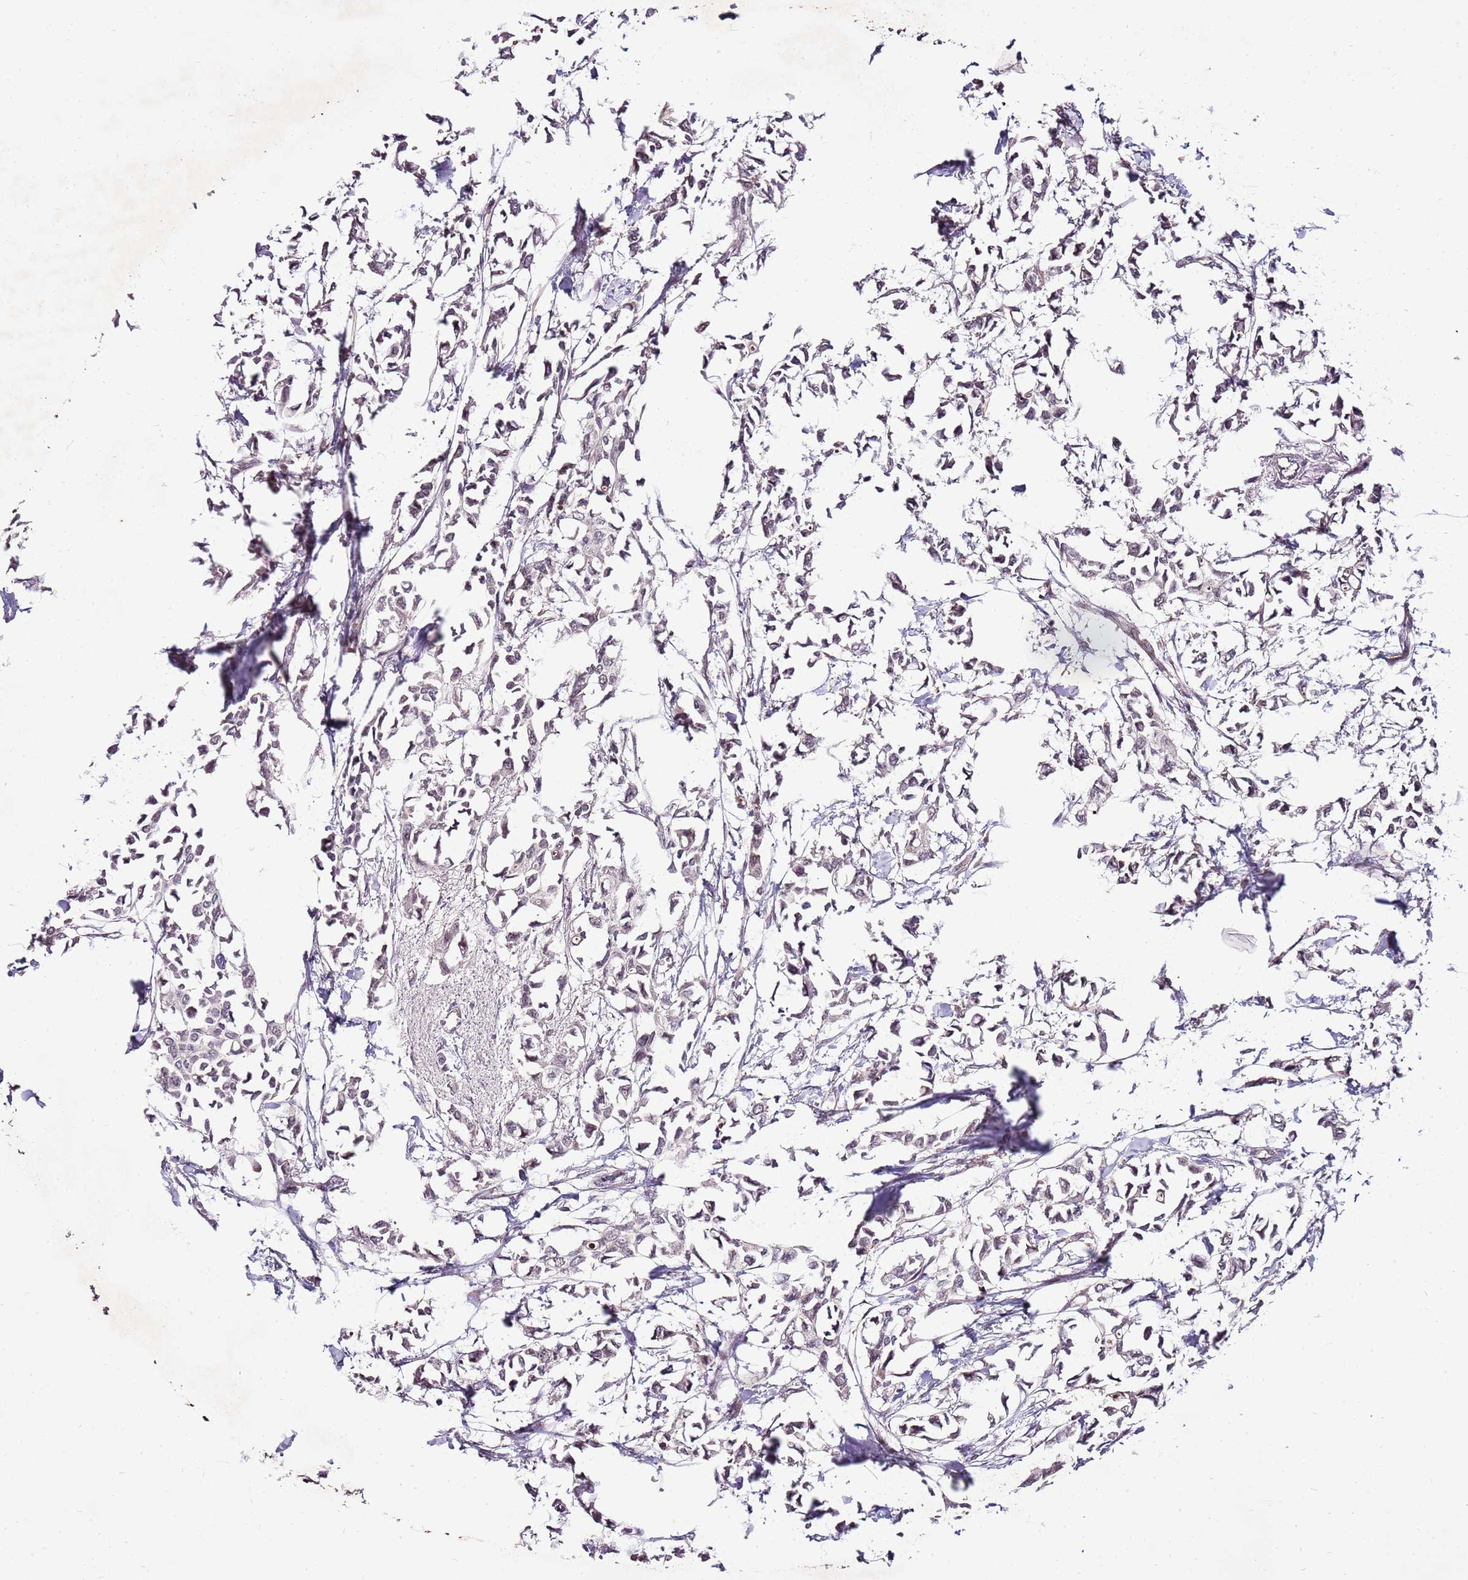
{"staining": {"intensity": "negative", "quantity": "none", "location": "none"}, "tissue": "breast cancer", "cell_type": "Tumor cells", "image_type": "cancer", "snomed": [{"axis": "morphology", "description": "Duct carcinoma"}, {"axis": "topography", "description": "Breast"}], "caption": "Tumor cells are negative for brown protein staining in breast cancer.", "gene": "FBXL22", "patient": {"sex": "female", "age": 41}}